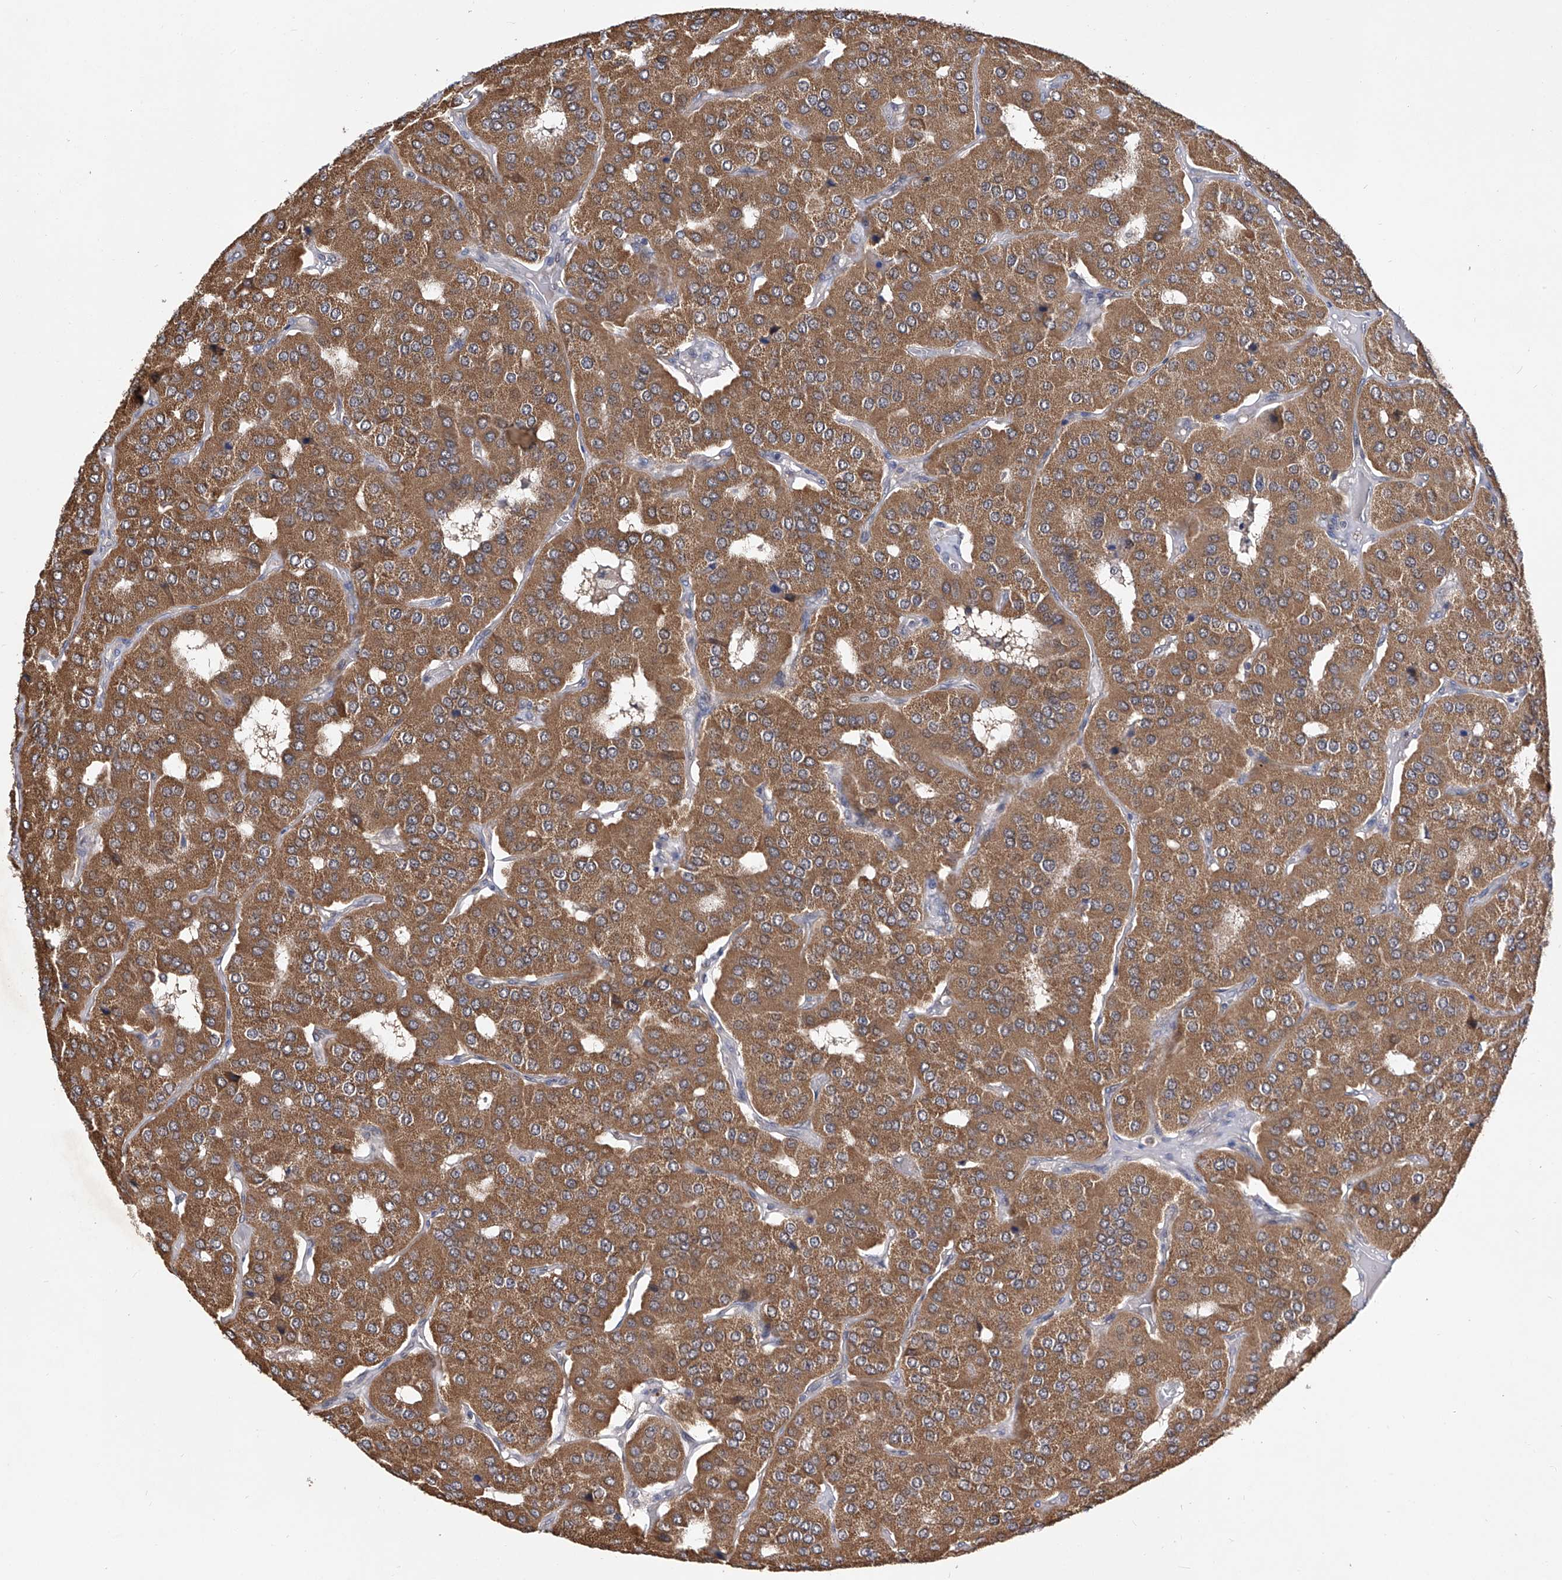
{"staining": {"intensity": "moderate", "quantity": ">75%", "location": "cytoplasmic/membranous"}, "tissue": "parathyroid gland", "cell_type": "Glandular cells", "image_type": "normal", "snomed": [{"axis": "morphology", "description": "Normal tissue, NOS"}, {"axis": "morphology", "description": "Adenoma, NOS"}, {"axis": "topography", "description": "Parathyroid gland"}], "caption": "Moderate cytoplasmic/membranous protein positivity is identified in about >75% of glandular cells in parathyroid gland. (DAB (3,3'-diaminobenzidine) IHC, brown staining for protein, blue staining for nuclei).", "gene": "USP45", "patient": {"sex": "female", "age": 86}}